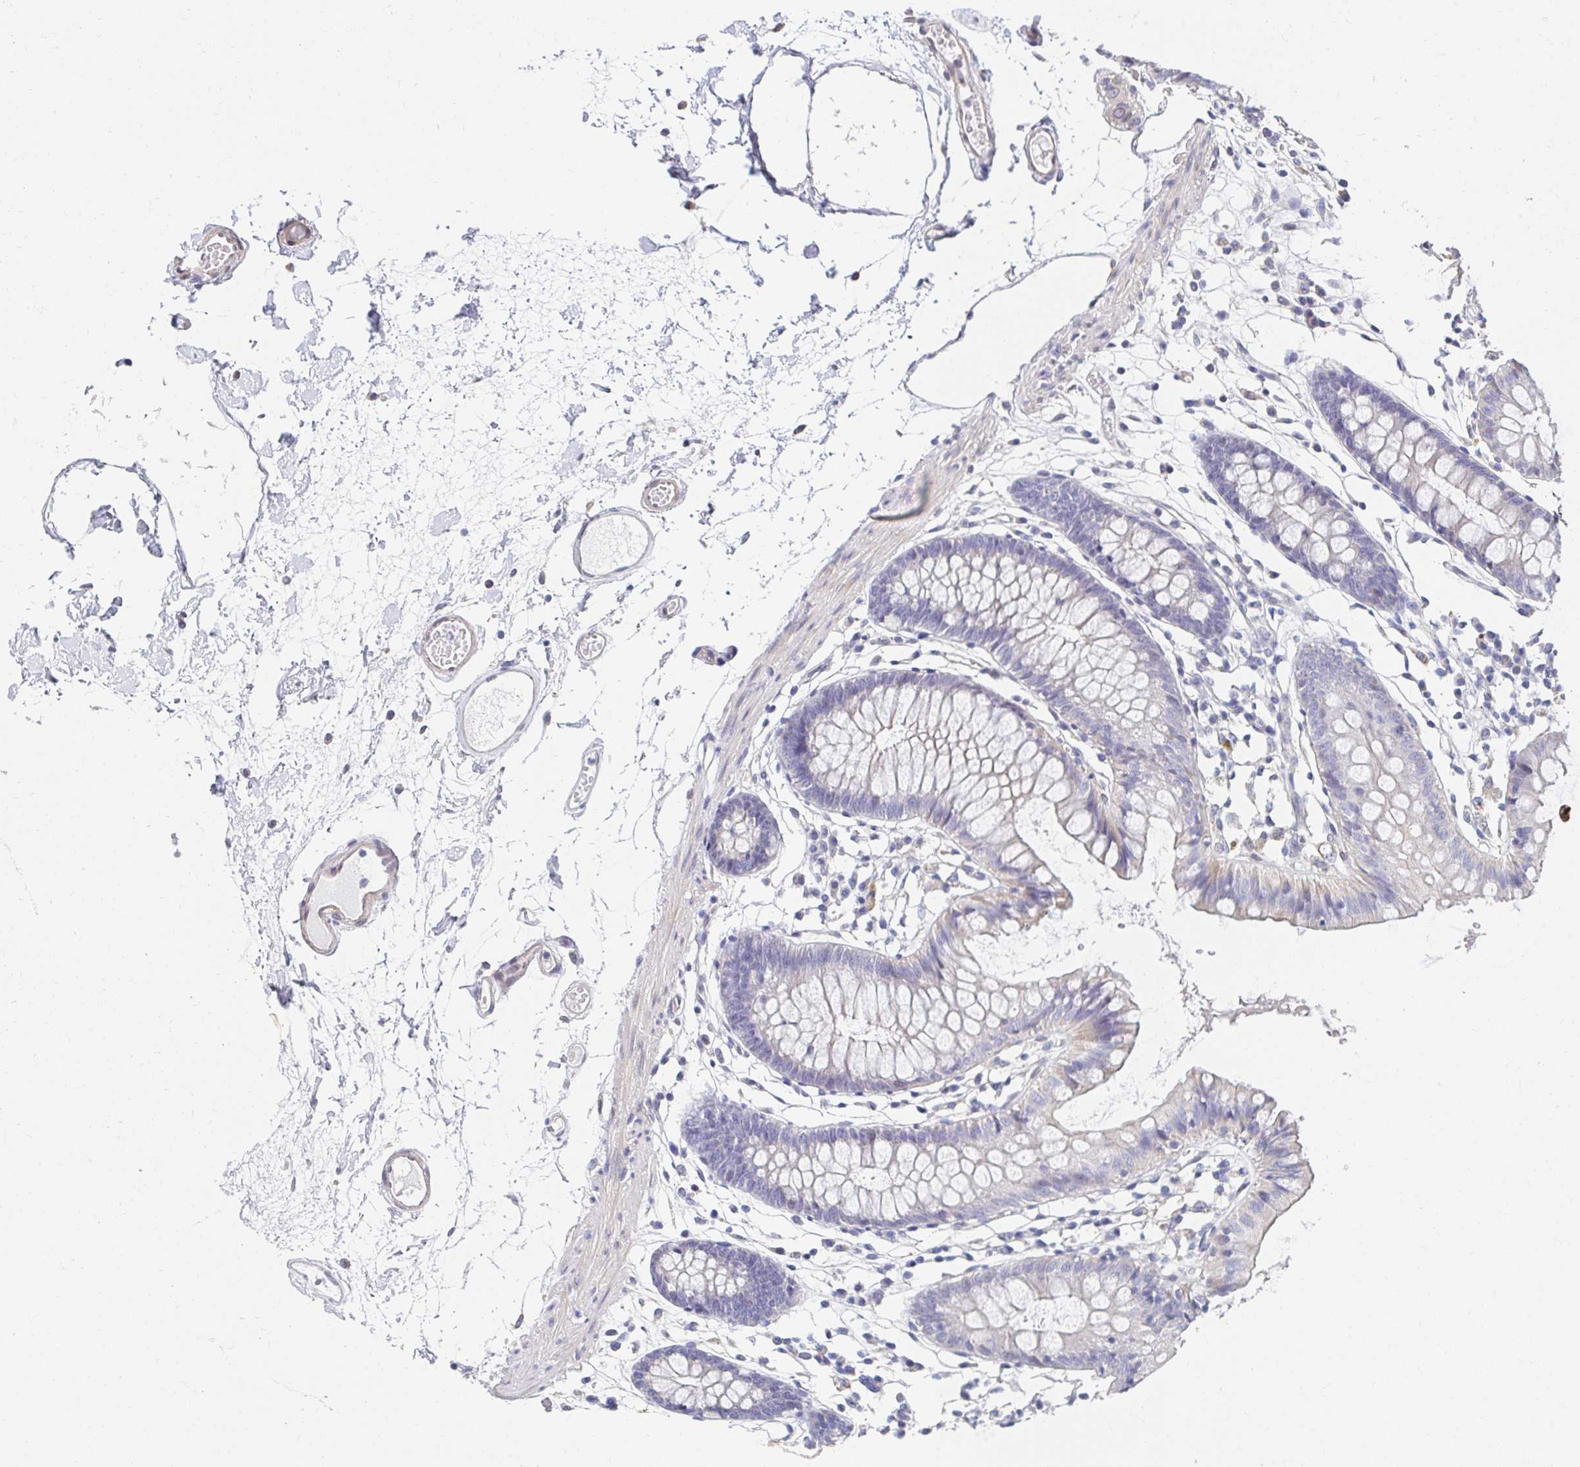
{"staining": {"intensity": "weak", "quantity": "<25%", "location": "cytoplasmic/membranous"}, "tissue": "colon", "cell_type": "Endothelial cells", "image_type": "normal", "snomed": [{"axis": "morphology", "description": "Normal tissue, NOS"}, {"axis": "topography", "description": "Colon"}], "caption": "DAB immunohistochemical staining of normal colon shows no significant staining in endothelial cells.", "gene": "AKAP14", "patient": {"sex": "female", "age": 84}}